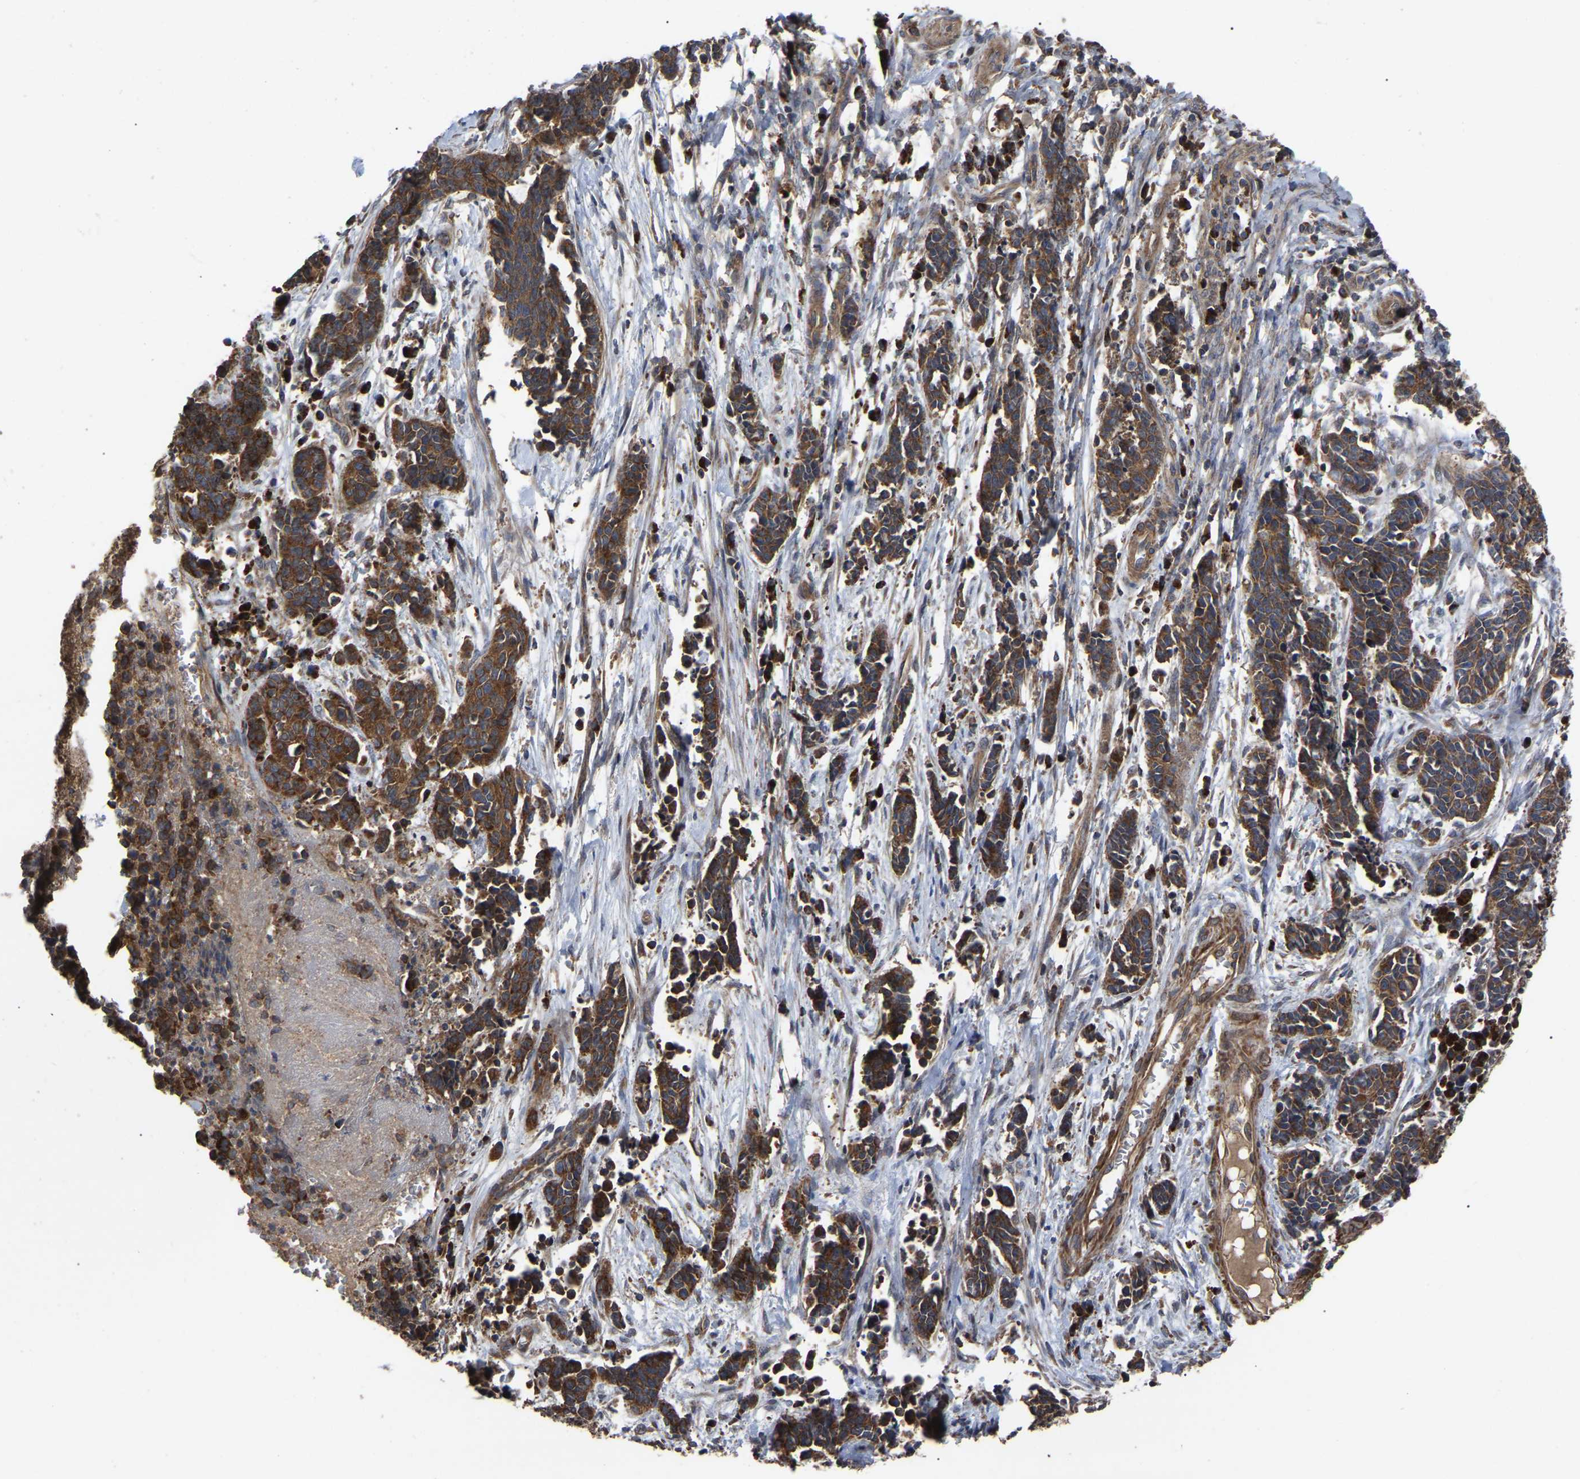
{"staining": {"intensity": "moderate", "quantity": ">75%", "location": "cytoplasmic/membranous"}, "tissue": "cervical cancer", "cell_type": "Tumor cells", "image_type": "cancer", "snomed": [{"axis": "morphology", "description": "Squamous cell carcinoma, NOS"}, {"axis": "topography", "description": "Cervix"}], "caption": "Tumor cells show medium levels of moderate cytoplasmic/membranous staining in approximately >75% of cells in human cervical cancer (squamous cell carcinoma).", "gene": "GCC1", "patient": {"sex": "female", "age": 35}}